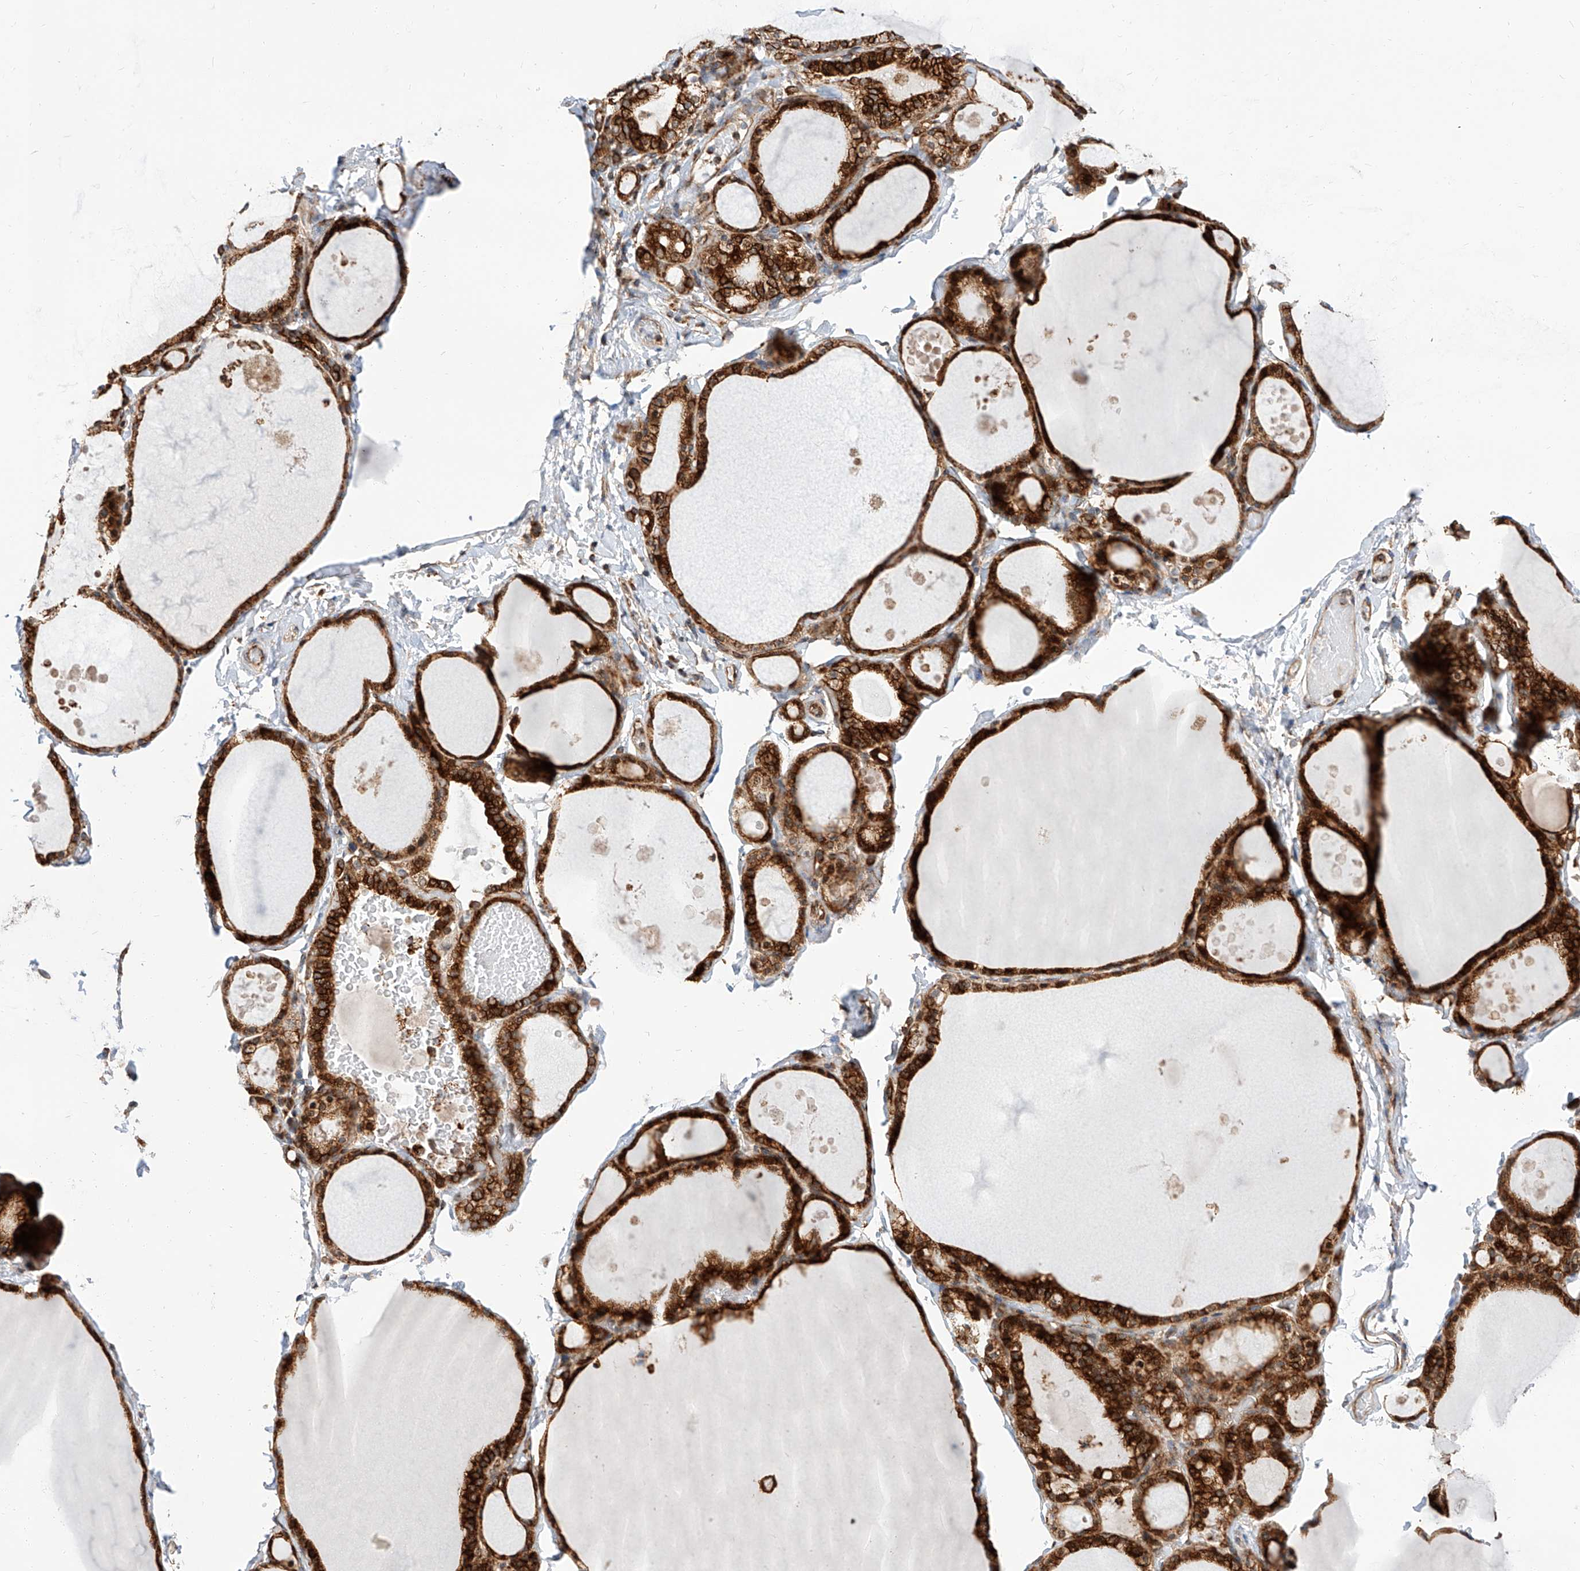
{"staining": {"intensity": "strong", "quantity": ">75%", "location": "cytoplasmic/membranous"}, "tissue": "thyroid gland", "cell_type": "Glandular cells", "image_type": "normal", "snomed": [{"axis": "morphology", "description": "Normal tissue, NOS"}, {"axis": "topography", "description": "Thyroid gland"}], "caption": "IHC staining of benign thyroid gland, which demonstrates high levels of strong cytoplasmic/membranous positivity in approximately >75% of glandular cells indicating strong cytoplasmic/membranous protein expression. The staining was performed using DAB (3,3'-diaminobenzidine) (brown) for protein detection and nuclei were counterstained in hematoxylin (blue).", "gene": "ISCA2", "patient": {"sex": "male", "age": 56}}